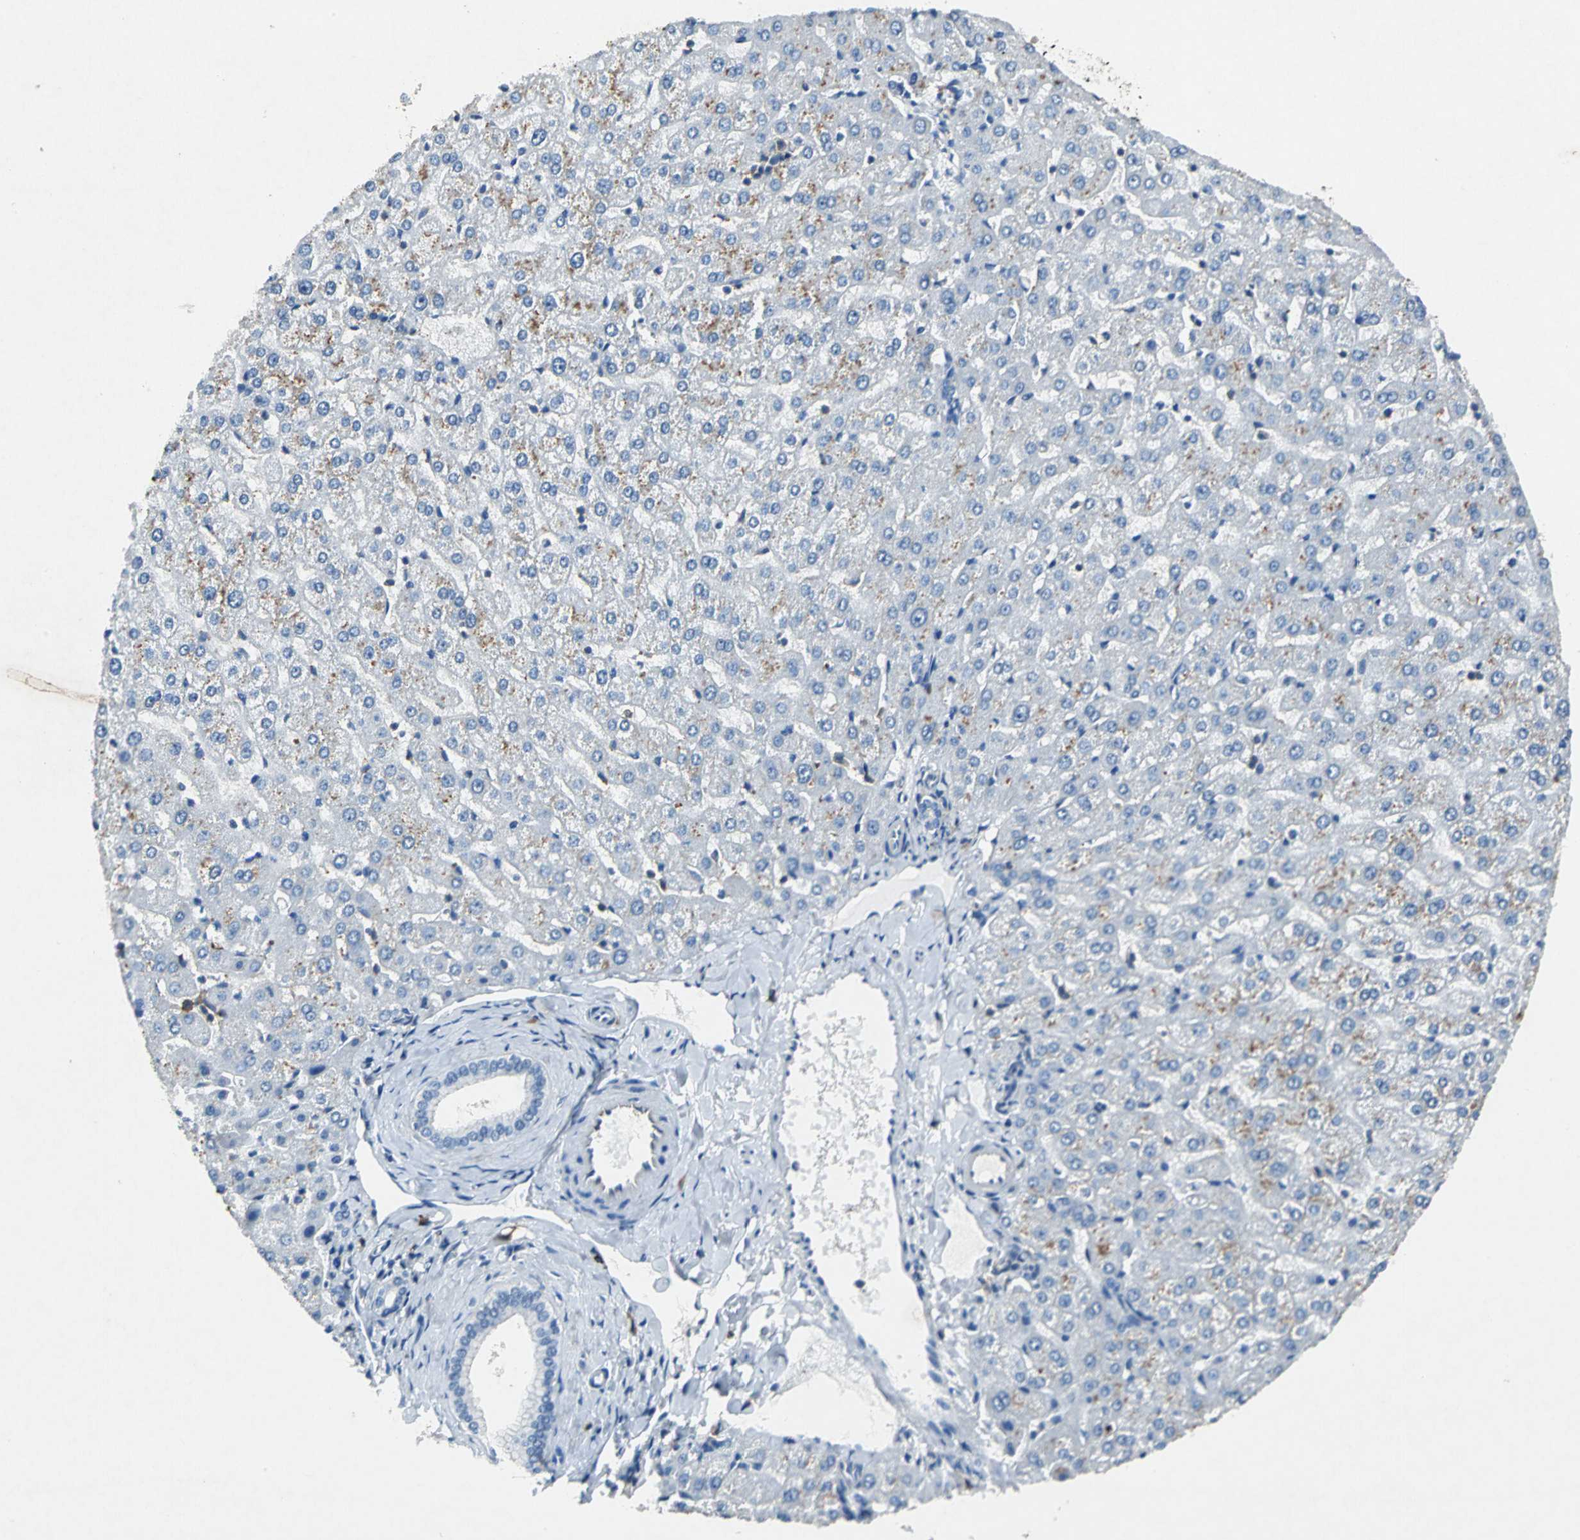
{"staining": {"intensity": "negative", "quantity": "none", "location": "none"}, "tissue": "liver", "cell_type": "Cholangiocytes", "image_type": "normal", "snomed": [{"axis": "morphology", "description": "Normal tissue, NOS"}, {"axis": "morphology", "description": "Fibrosis, NOS"}, {"axis": "topography", "description": "Liver"}], "caption": "Human liver stained for a protein using immunohistochemistry displays no staining in cholangiocytes.", "gene": "RPS13", "patient": {"sex": "female", "age": 29}}